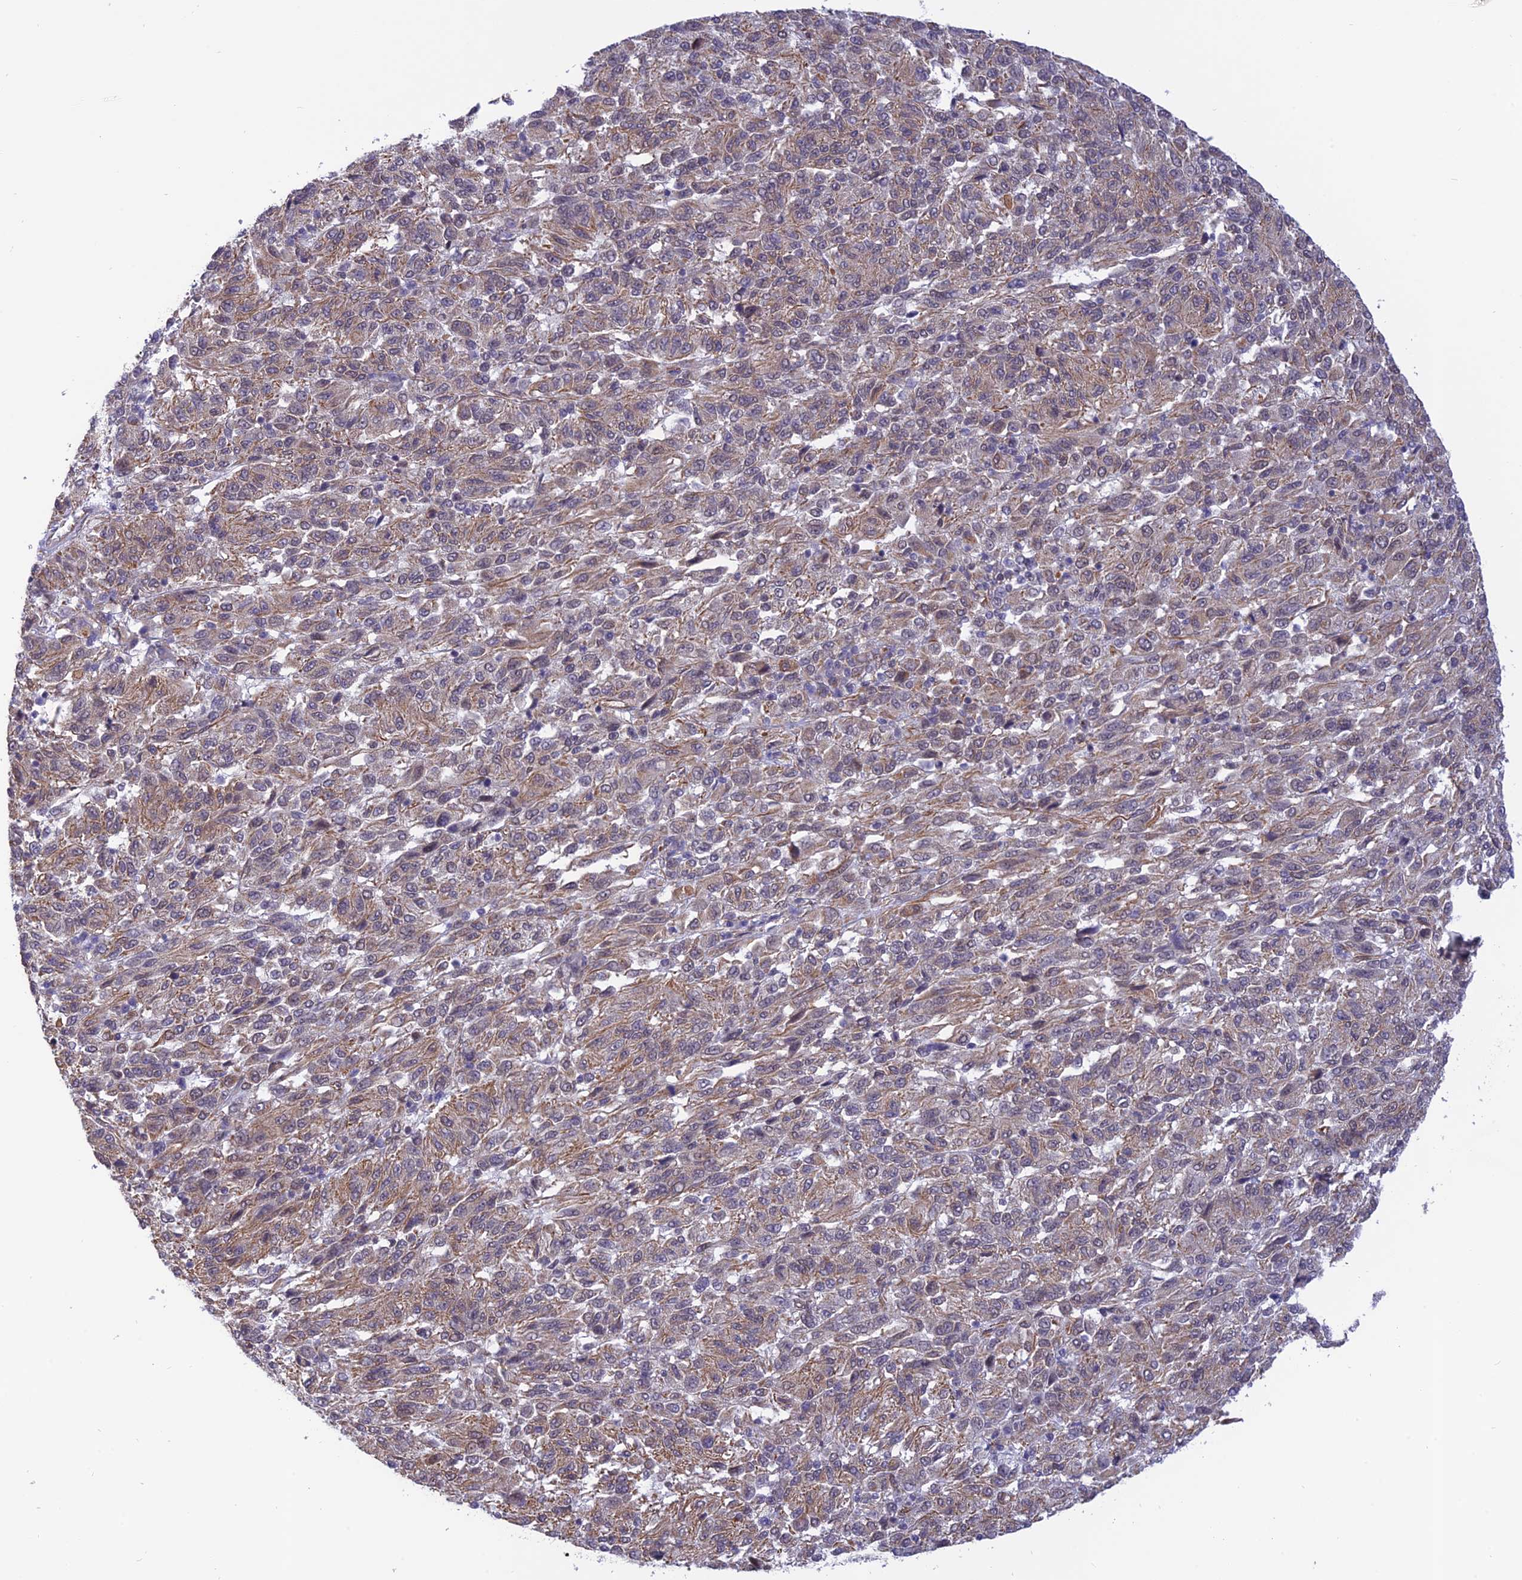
{"staining": {"intensity": "weak", "quantity": "25%-75%", "location": "cytoplasmic/membranous"}, "tissue": "melanoma", "cell_type": "Tumor cells", "image_type": "cancer", "snomed": [{"axis": "morphology", "description": "Malignant melanoma, Metastatic site"}, {"axis": "topography", "description": "Lung"}], "caption": "Immunohistochemistry of malignant melanoma (metastatic site) shows low levels of weak cytoplasmic/membranous positivity in about 25%-75% of tumor cells. The staining is performed using DAB (3,3'-diaminobenzidine) brown chromogen to label protein expression. The nuclei are counter-stained blue using hematoxylin.", "gene": "PAGR1", "patient": {"sex": "male", "age": 64}}